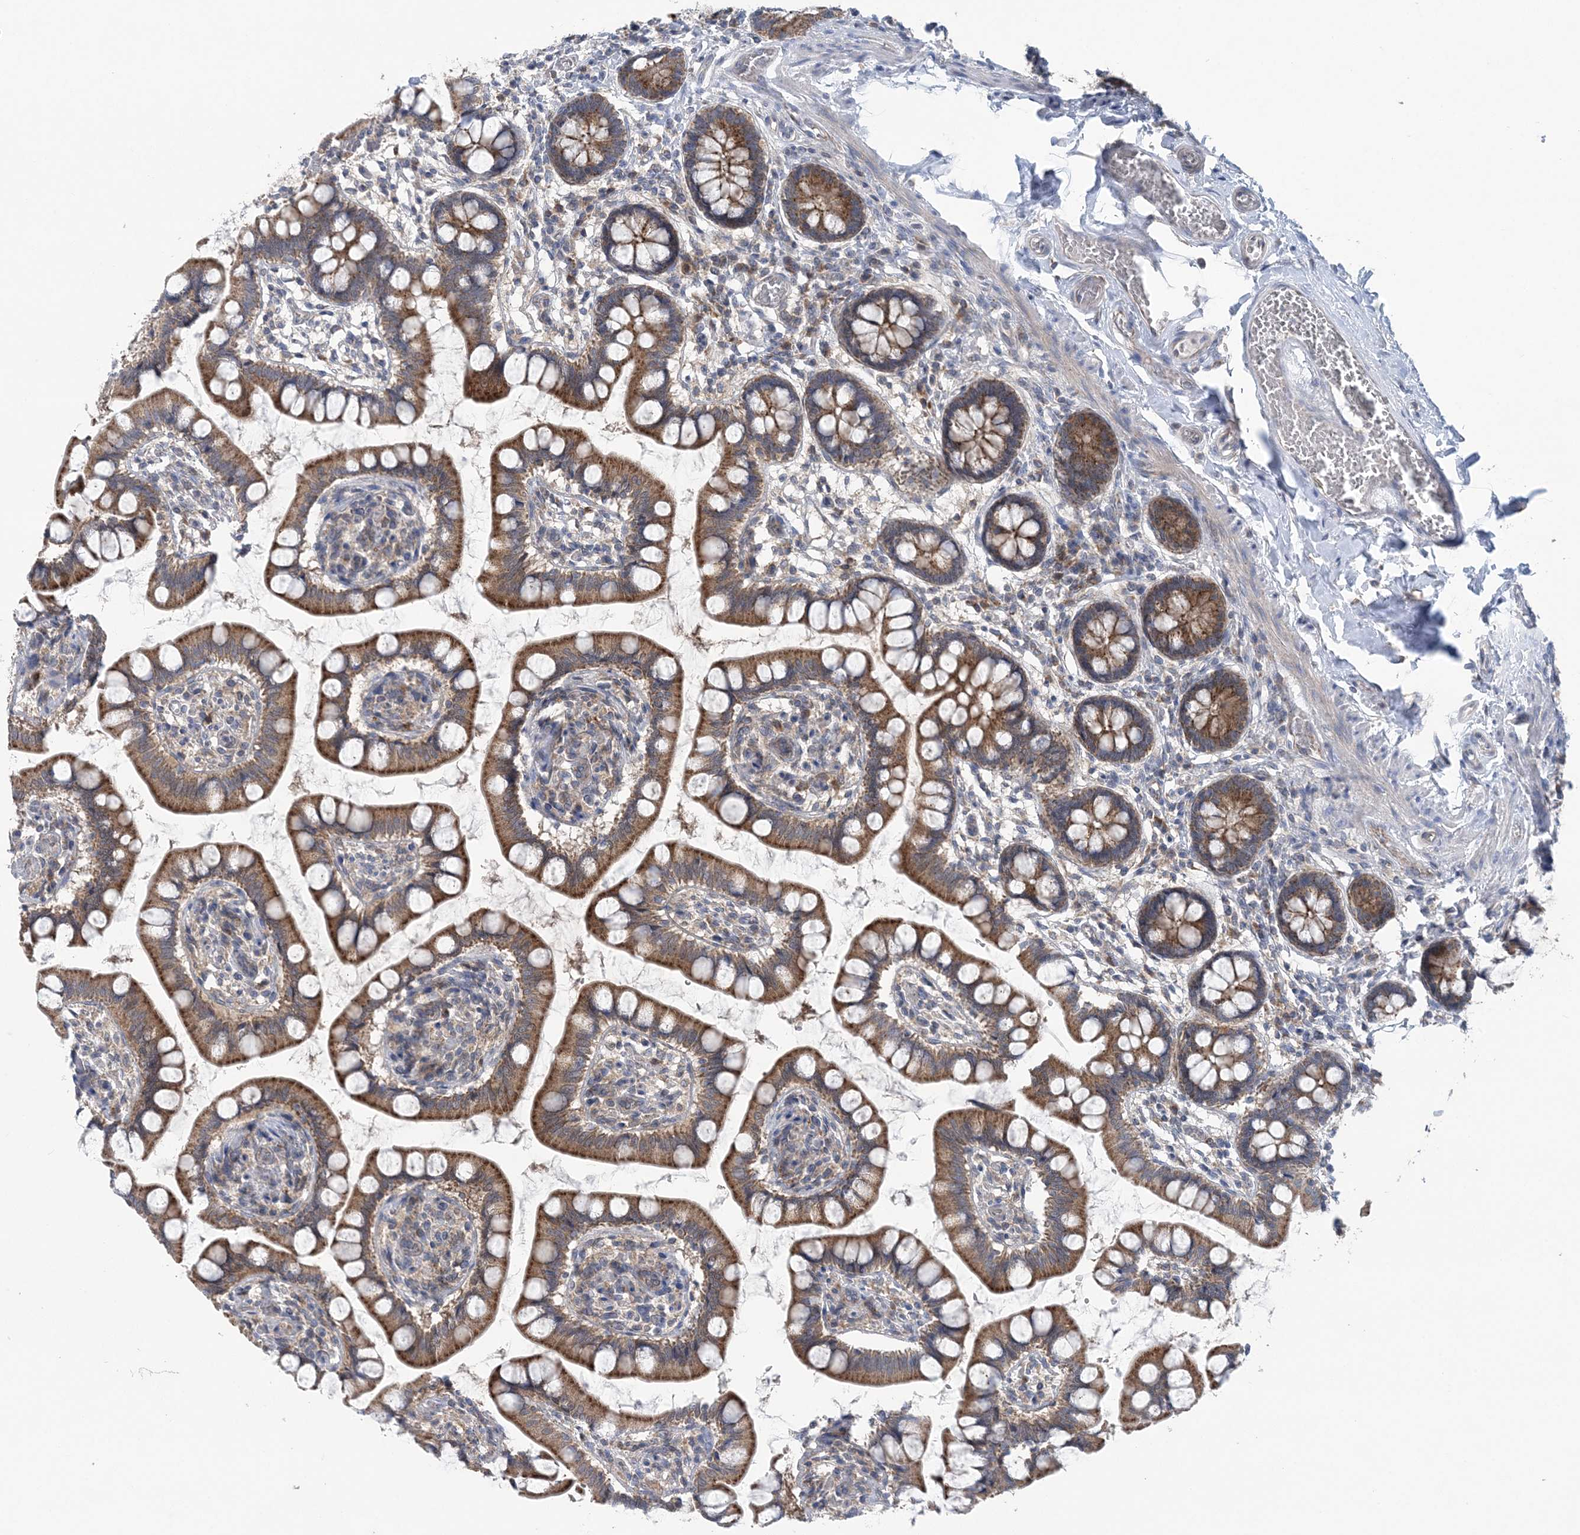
{"staining": {"intensity": "strong", "quantity": ">75%", "location": "cytoplasmic/membranous"}, "tissue": "small intestine", "cell_type": "Glandular cells", "image_type": "normal", "snomed": [{"axis": "morphology", "description": "Normal tissue, NOS"}, {"axis": "topography", "description": "Small intestine"}], "caption": "A brown stain highlights strong cytoplasmic/membranous positivity of a protein in glandular cells of unremarkable human small intestine. (DAB IHC with brightfield microscopy, high magnification).", "gene": "COPE", "patient": {"sex": "male", "age": 52}}